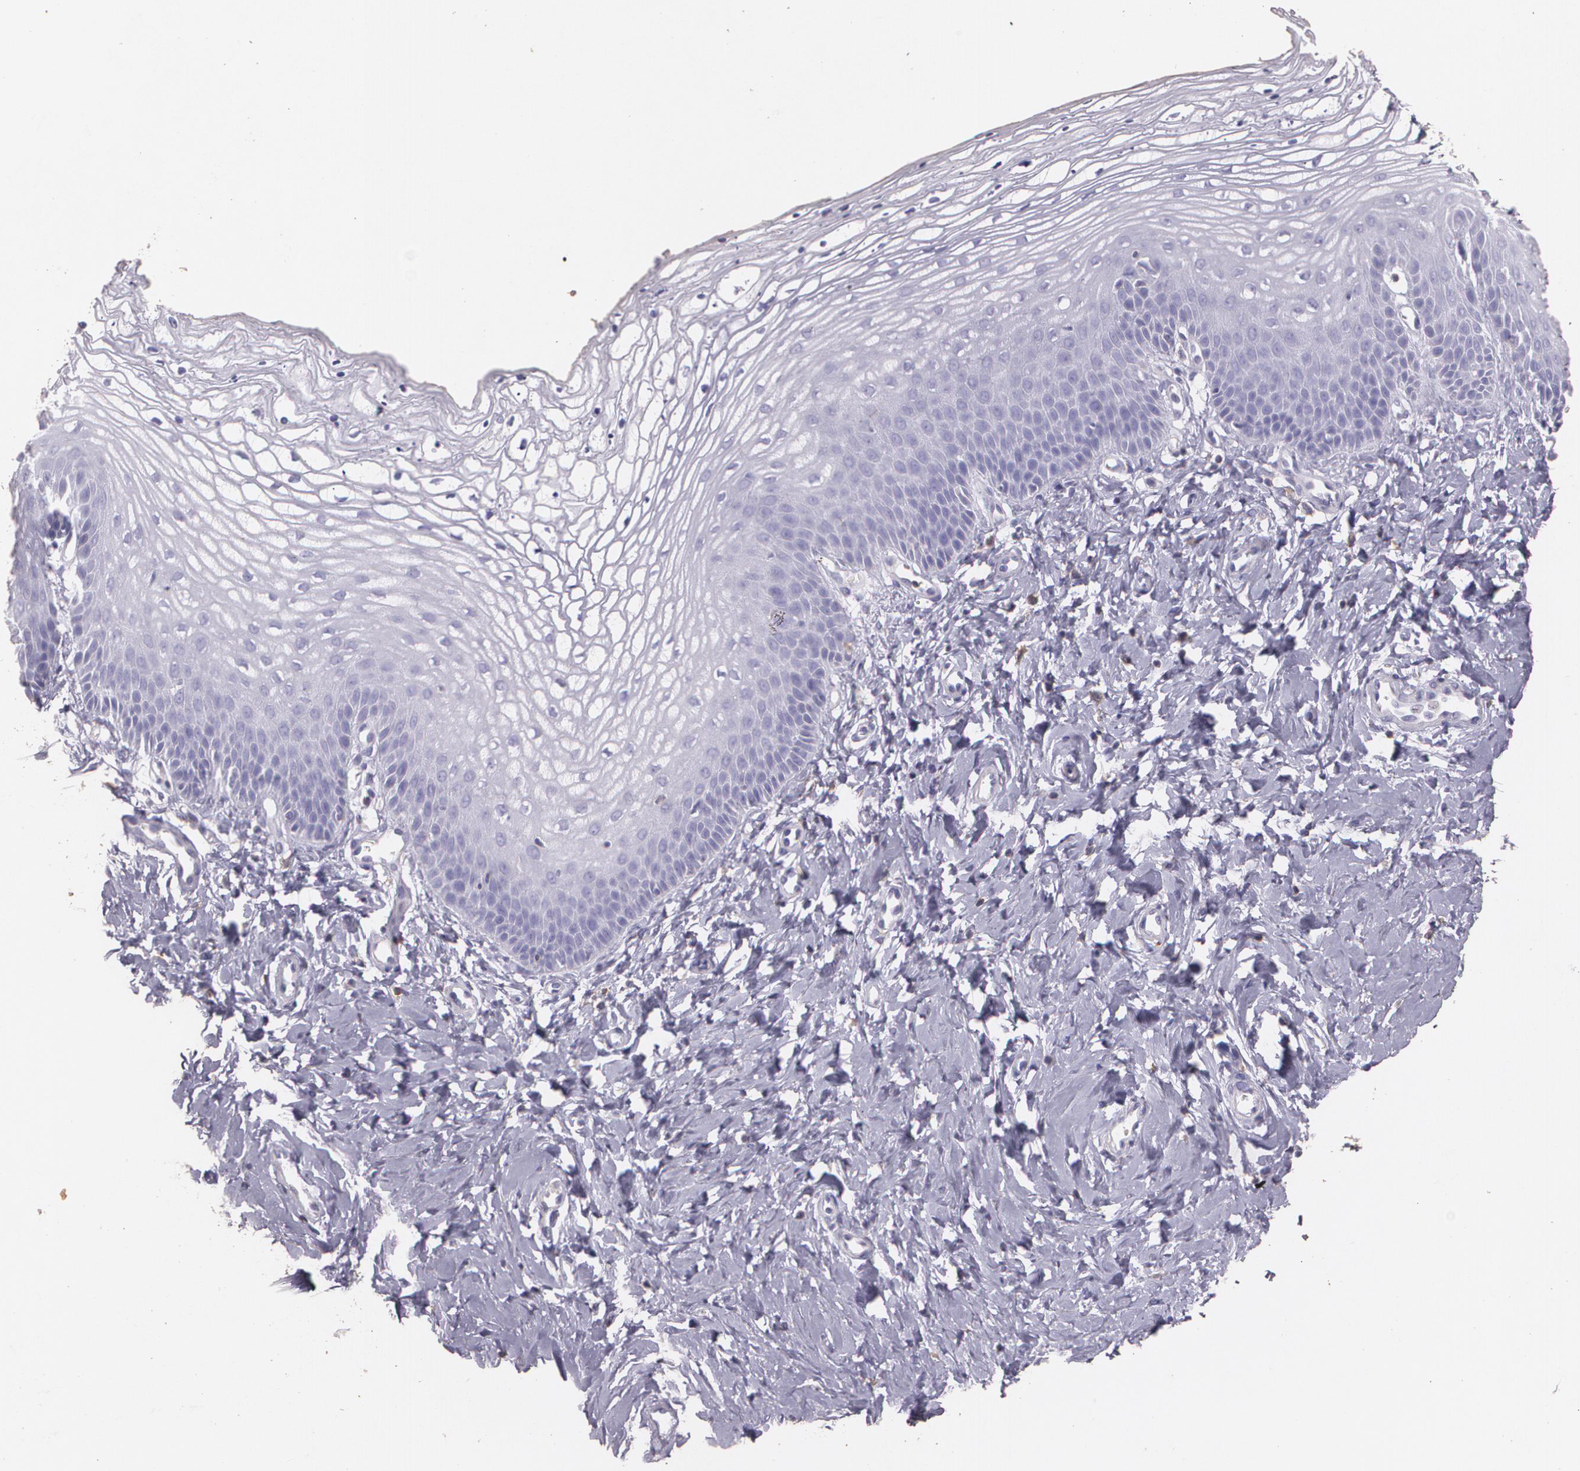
{"staining": {"intensity": "negative", "quantity": "none", "location": "none"}, "tissue": "vagina", "cell_type": "Squamous epithelial cells", "image_type": "normal", "snomed": [{"axis": "morphology", "description": "Normal tissue, NOS"}, {"axis": "topography", "description": "Vagina"}], "caption": "IHC micrograph of unremarkable vagina: vagina stained with DAB reveals no significant protein staining in squamous epithelial cells.", "gene": "TGFBR1", "patient": {"sex": "female", "age": 68}}